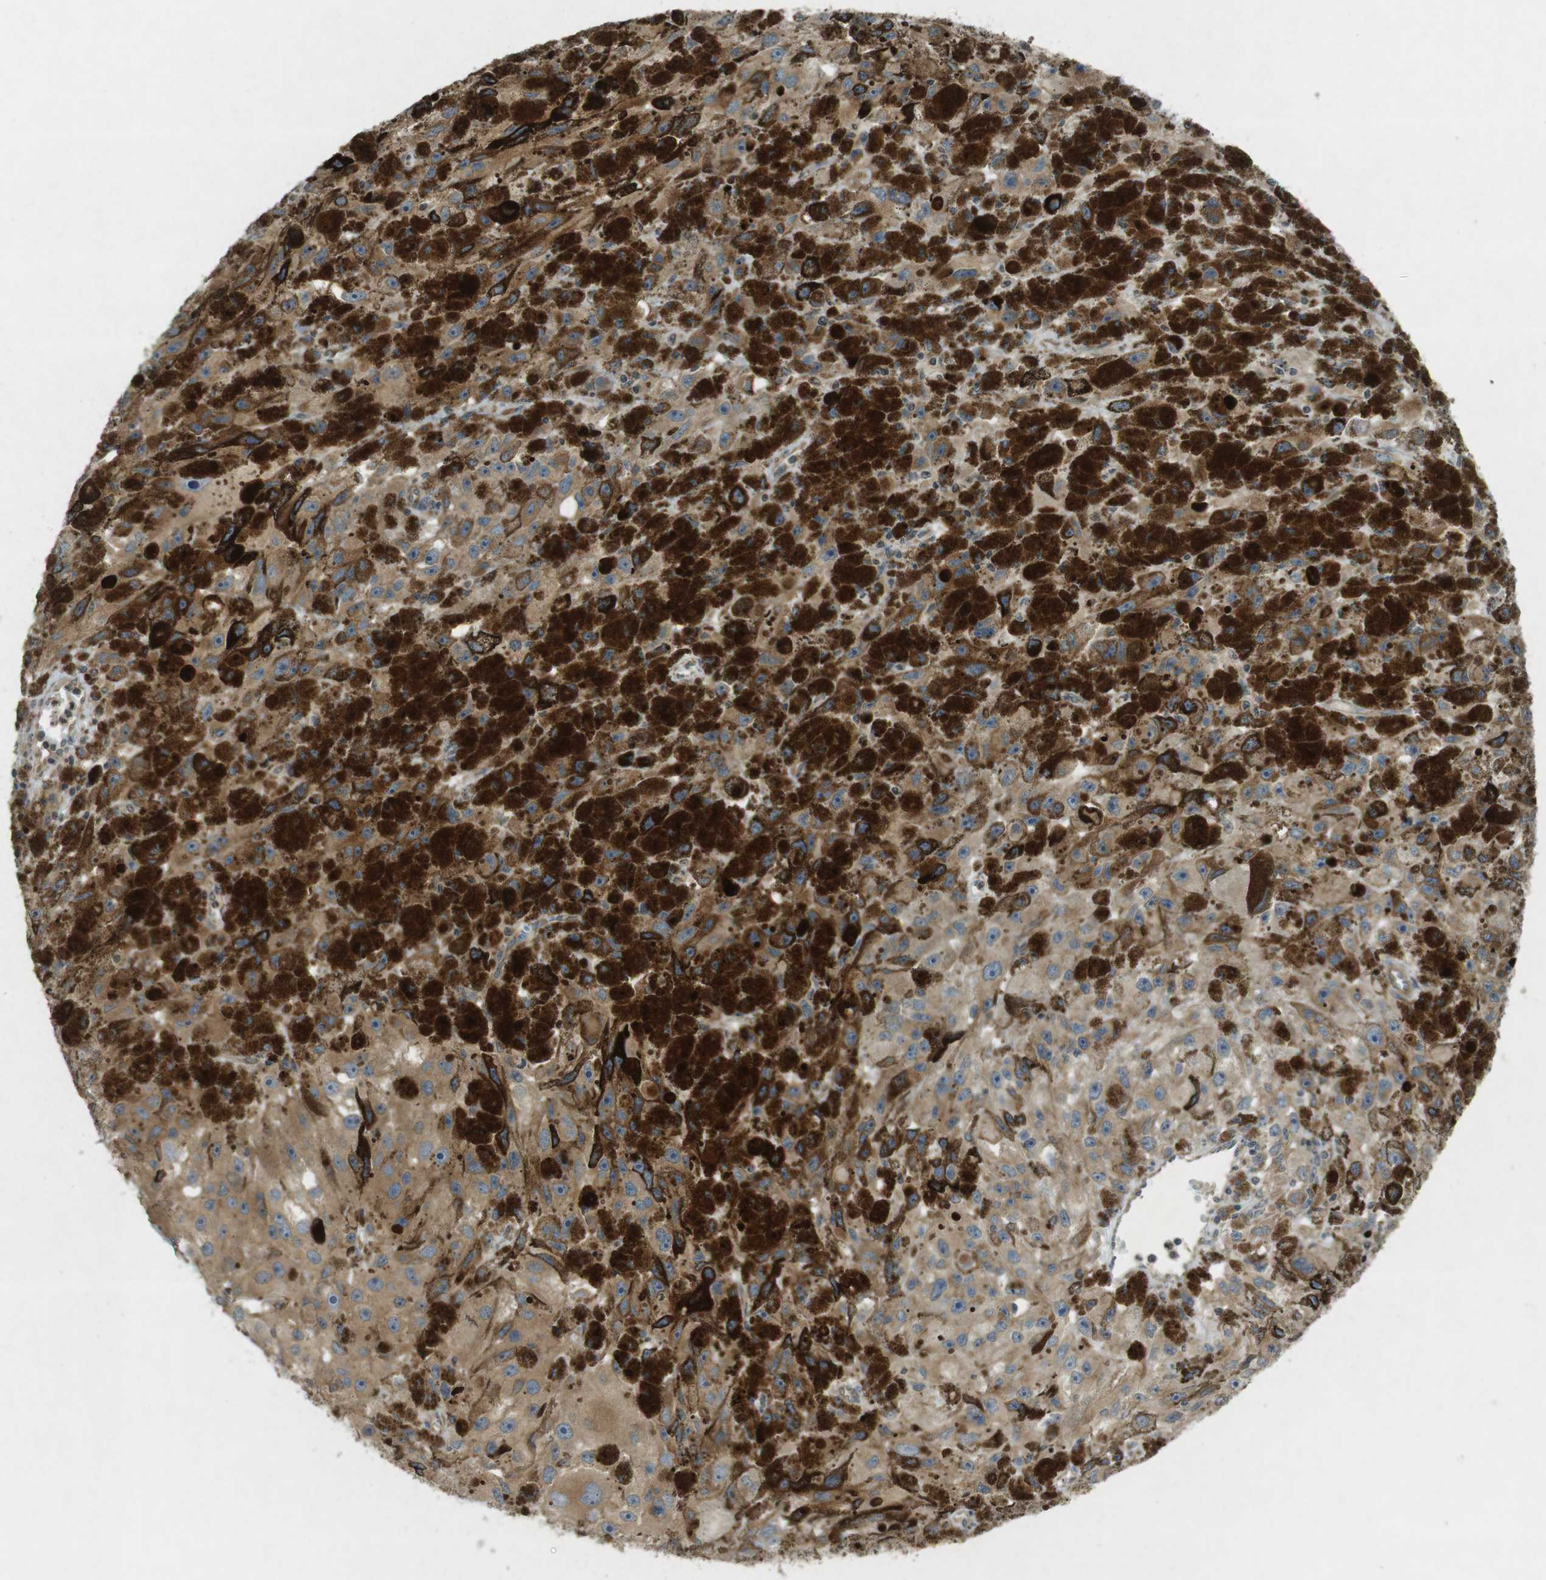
{"staining": {"intensity": "moderate", "quantity": ">75%", "location": "cytoplasmic/membranous"}, "tissue": "melanoma", "cell_type": "Tumor cells", "image_type": "cancer", "snomed": [{"axis": "morphology", "description": "Malignant melanoma, NOS"}, {"axis": "topography", "description": "Skin"}], "caption": "This micrograph shows malignant melanoma stained with IHC to label a protein in brown. The cytoplasmic/membranous of tumor cells show moderate positivity for the protein. Nuclei are counter-stained blue.", "gene": "KIF5B", "patient": {"sex": "female", "age": 104}}